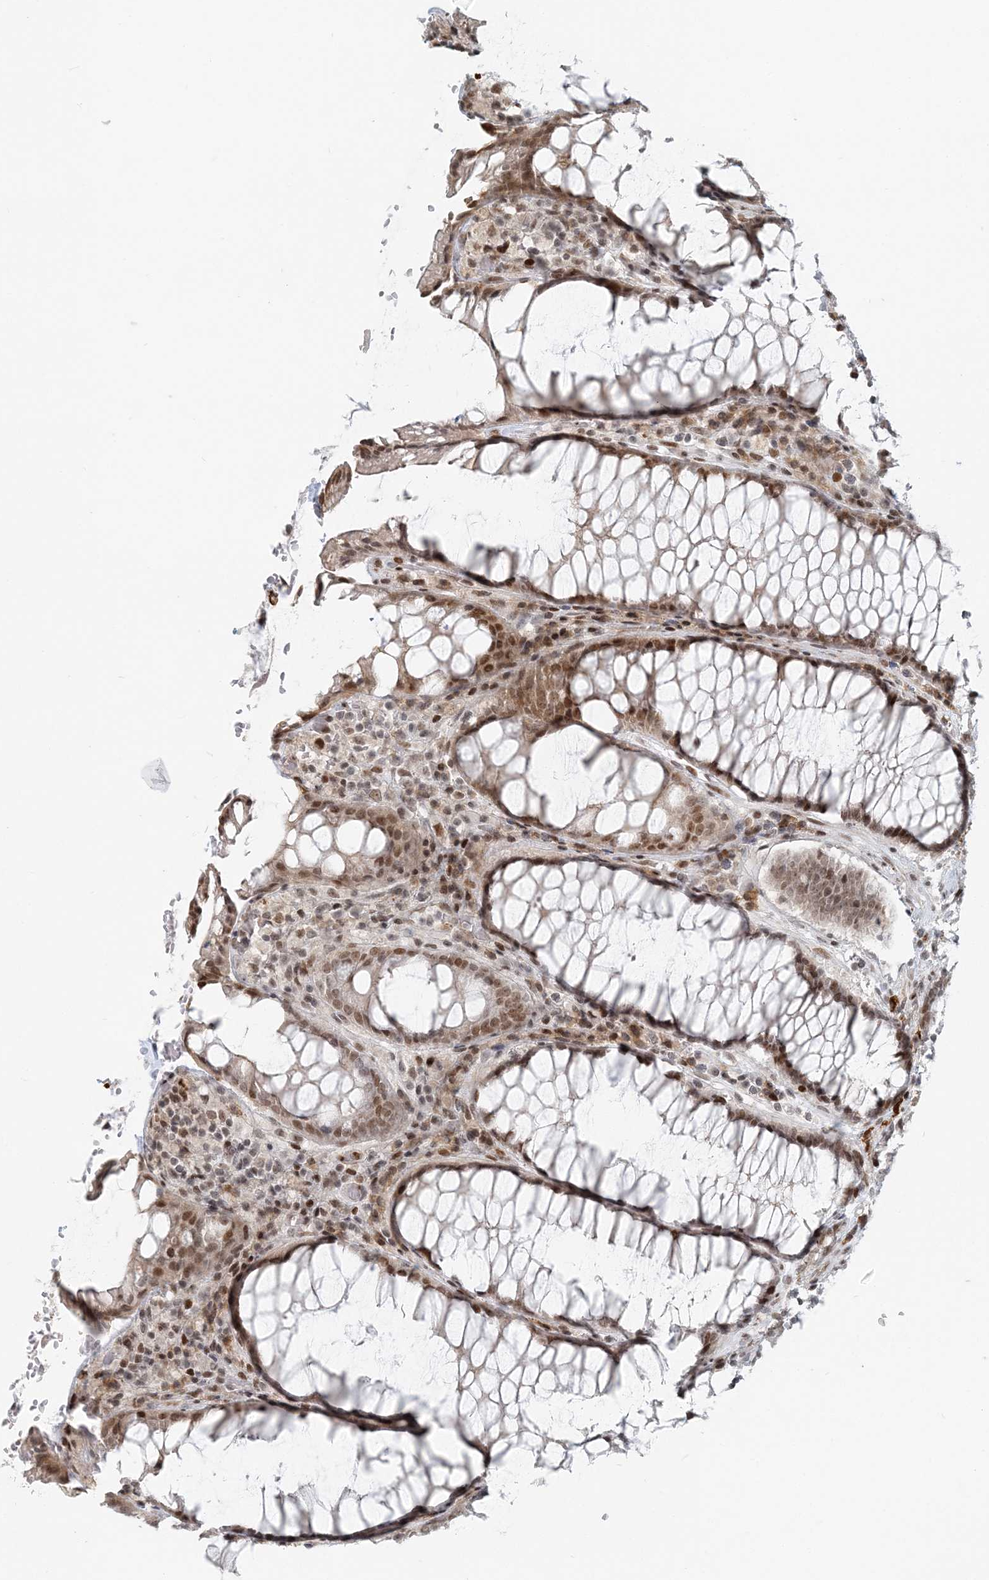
{"staining": {"intensity": "moderate", "quantity": ">75%", "location": "nuclear"}, "tissue": "rectum", "cell_type": "Glandular cells", "image_type": "normal", "snomed": [{"axis": "morphology", "description": "Normal tissue, NOS"}, {"axis": "topography", "description": "Rectum"}], "caption": "Normal rectum was stained to show a protein in brown. There is medium levels of moderate nuclear expression in about >75% of glandular cells. (IHC, brightfield microscopy, high magnification).", "gene": "BAZ1B", "patient": {"sex": "male", "age": 64}}